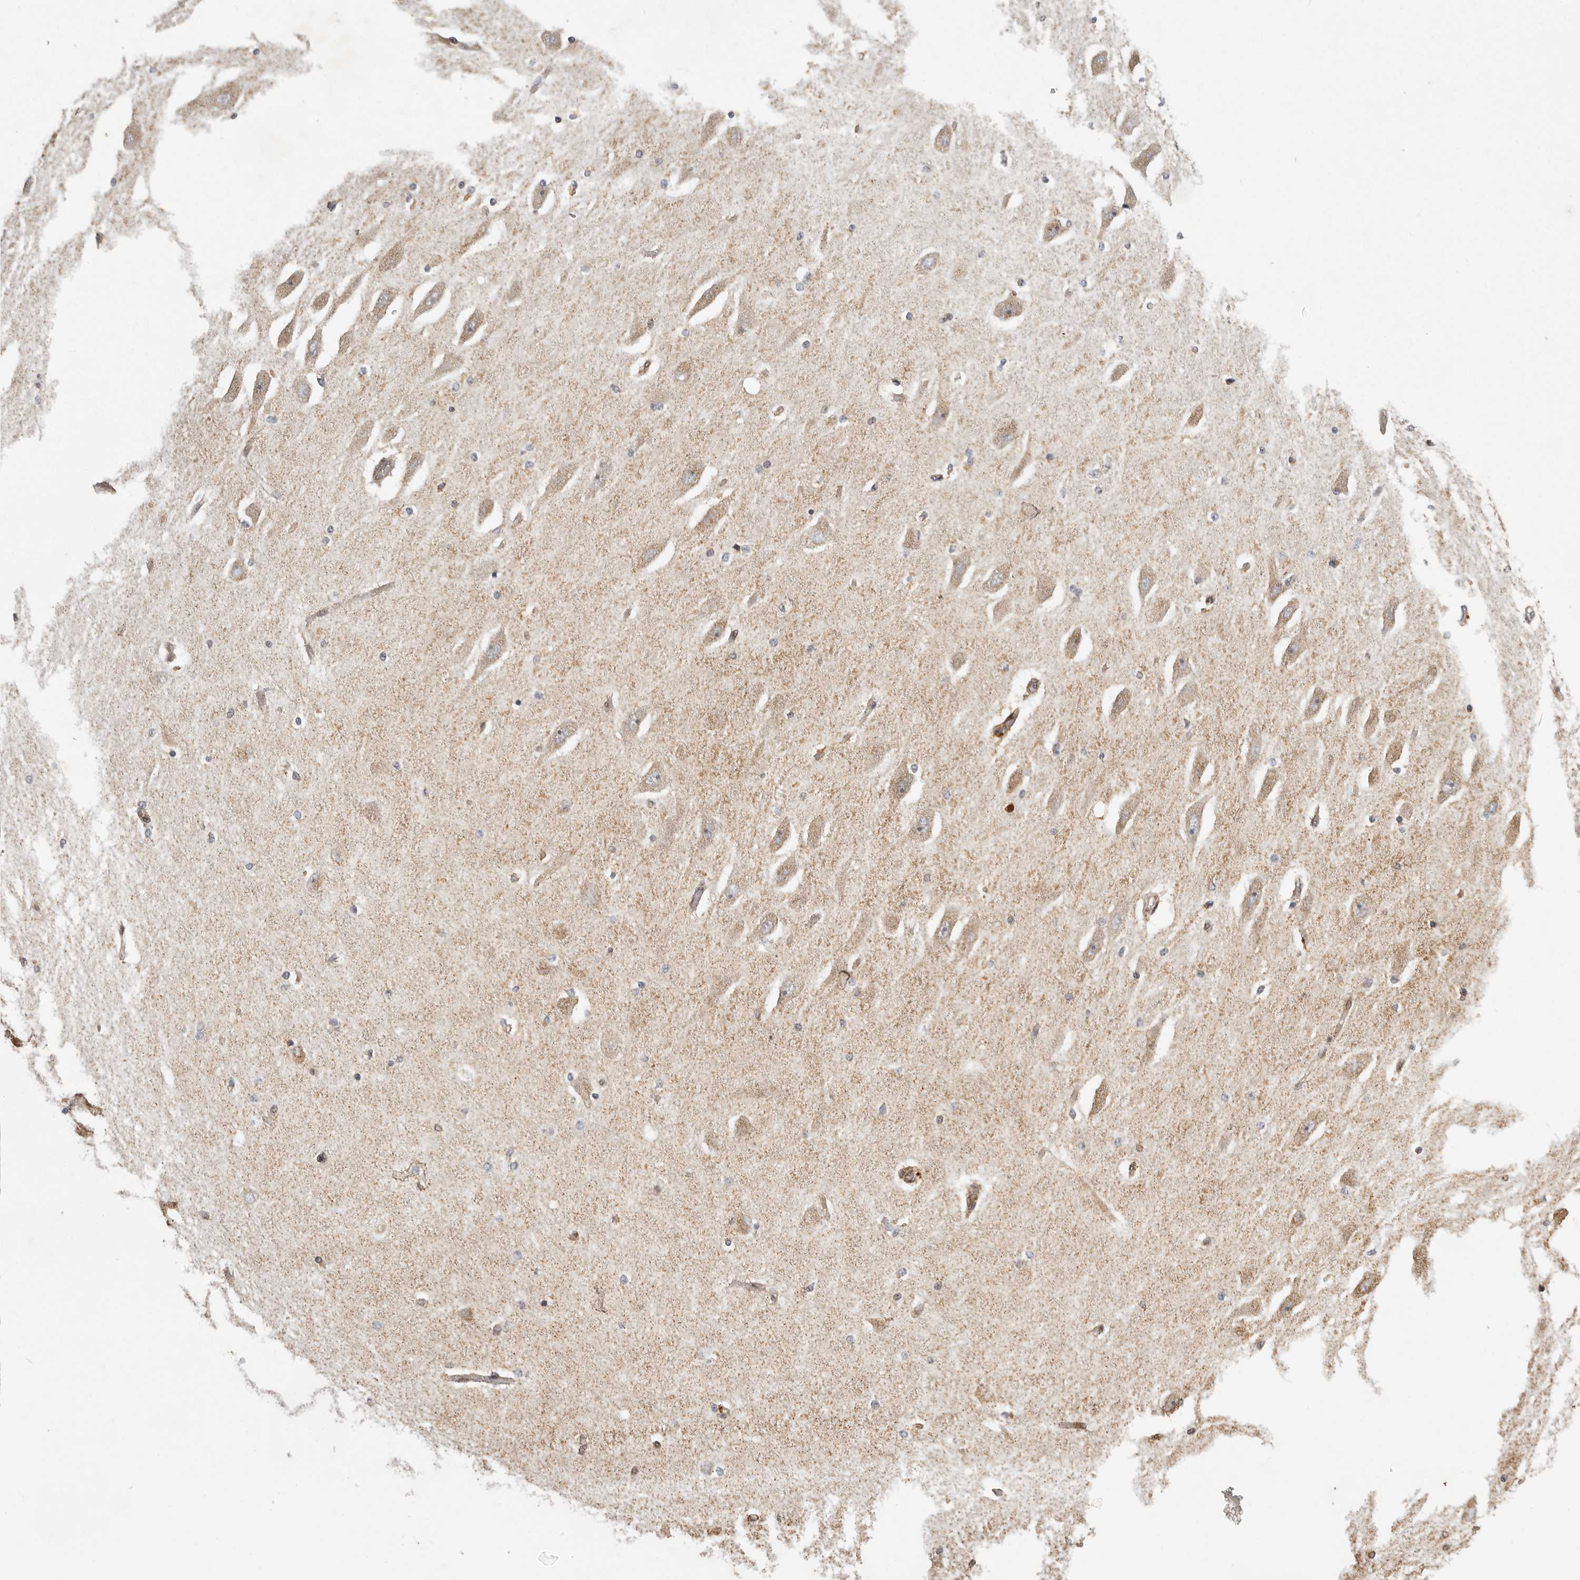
{"staining": {"intensity": "moderate", "quantity": "<25%", "location": "cytoplasmic/membranous"}, "tissue": "hippocampus", "cell_type": "Glial cells", "image_type": "normal", "snomed": [{"axis": "morphology", "description": "Normal tissue, NOS"}, {"axis": "topography", "description": "Hippocampus"}], "caption": "Immunohistochemistry (IHC) of normal hippocampus displays low levels of moderate cytoplasmic/membranous expression in approximately <25% of glial cells.", "gene": "NARS2", "patient": {"sex": "female", "age": 54}}